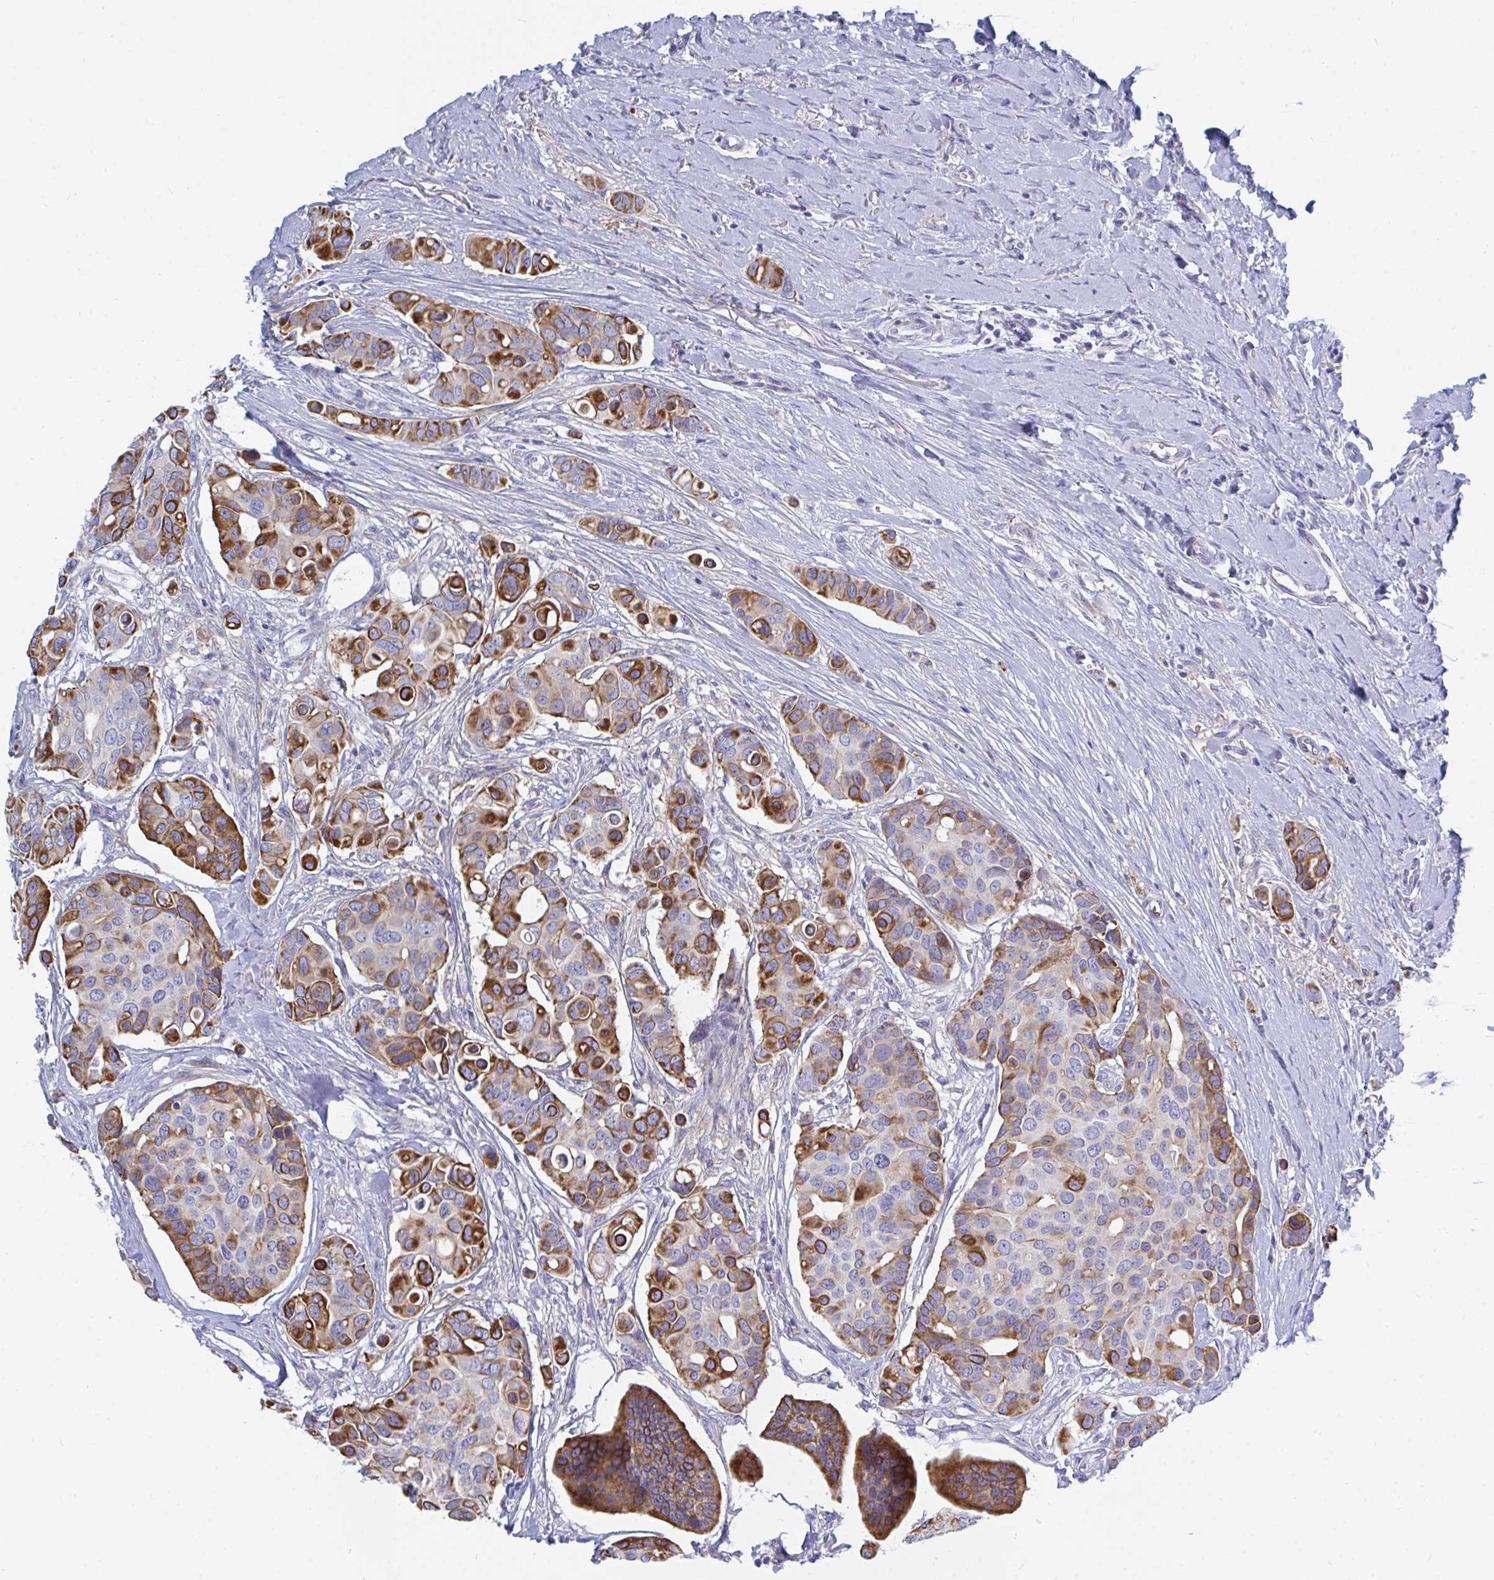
{"staining": {"intensity": "strong", "quantity": "25%-75%", "location": "cytoplasmic/membranous"}, "tissue": "breast cancer", "cell_type": "Tumor cells", "image_type": "cancer", "snomed": [{"axis": "morphology", "description": "Normal tissue, NOS"}, {"axis": "morphology", "description": "Duct carcinoma"}, {"axis": "topography", "description": "Skin"}, {"axis": "topography", "description": "Breast"}], "caption": "Immunohistochemical staining of breast cancer (intraductal carcinoma) demonstrates high levels of strong cytoplasmic/membranous staining in about 25%-75% of tumor cells.", "gene": "MROH2B", "patient": {"sex": "female", "age": 54}}